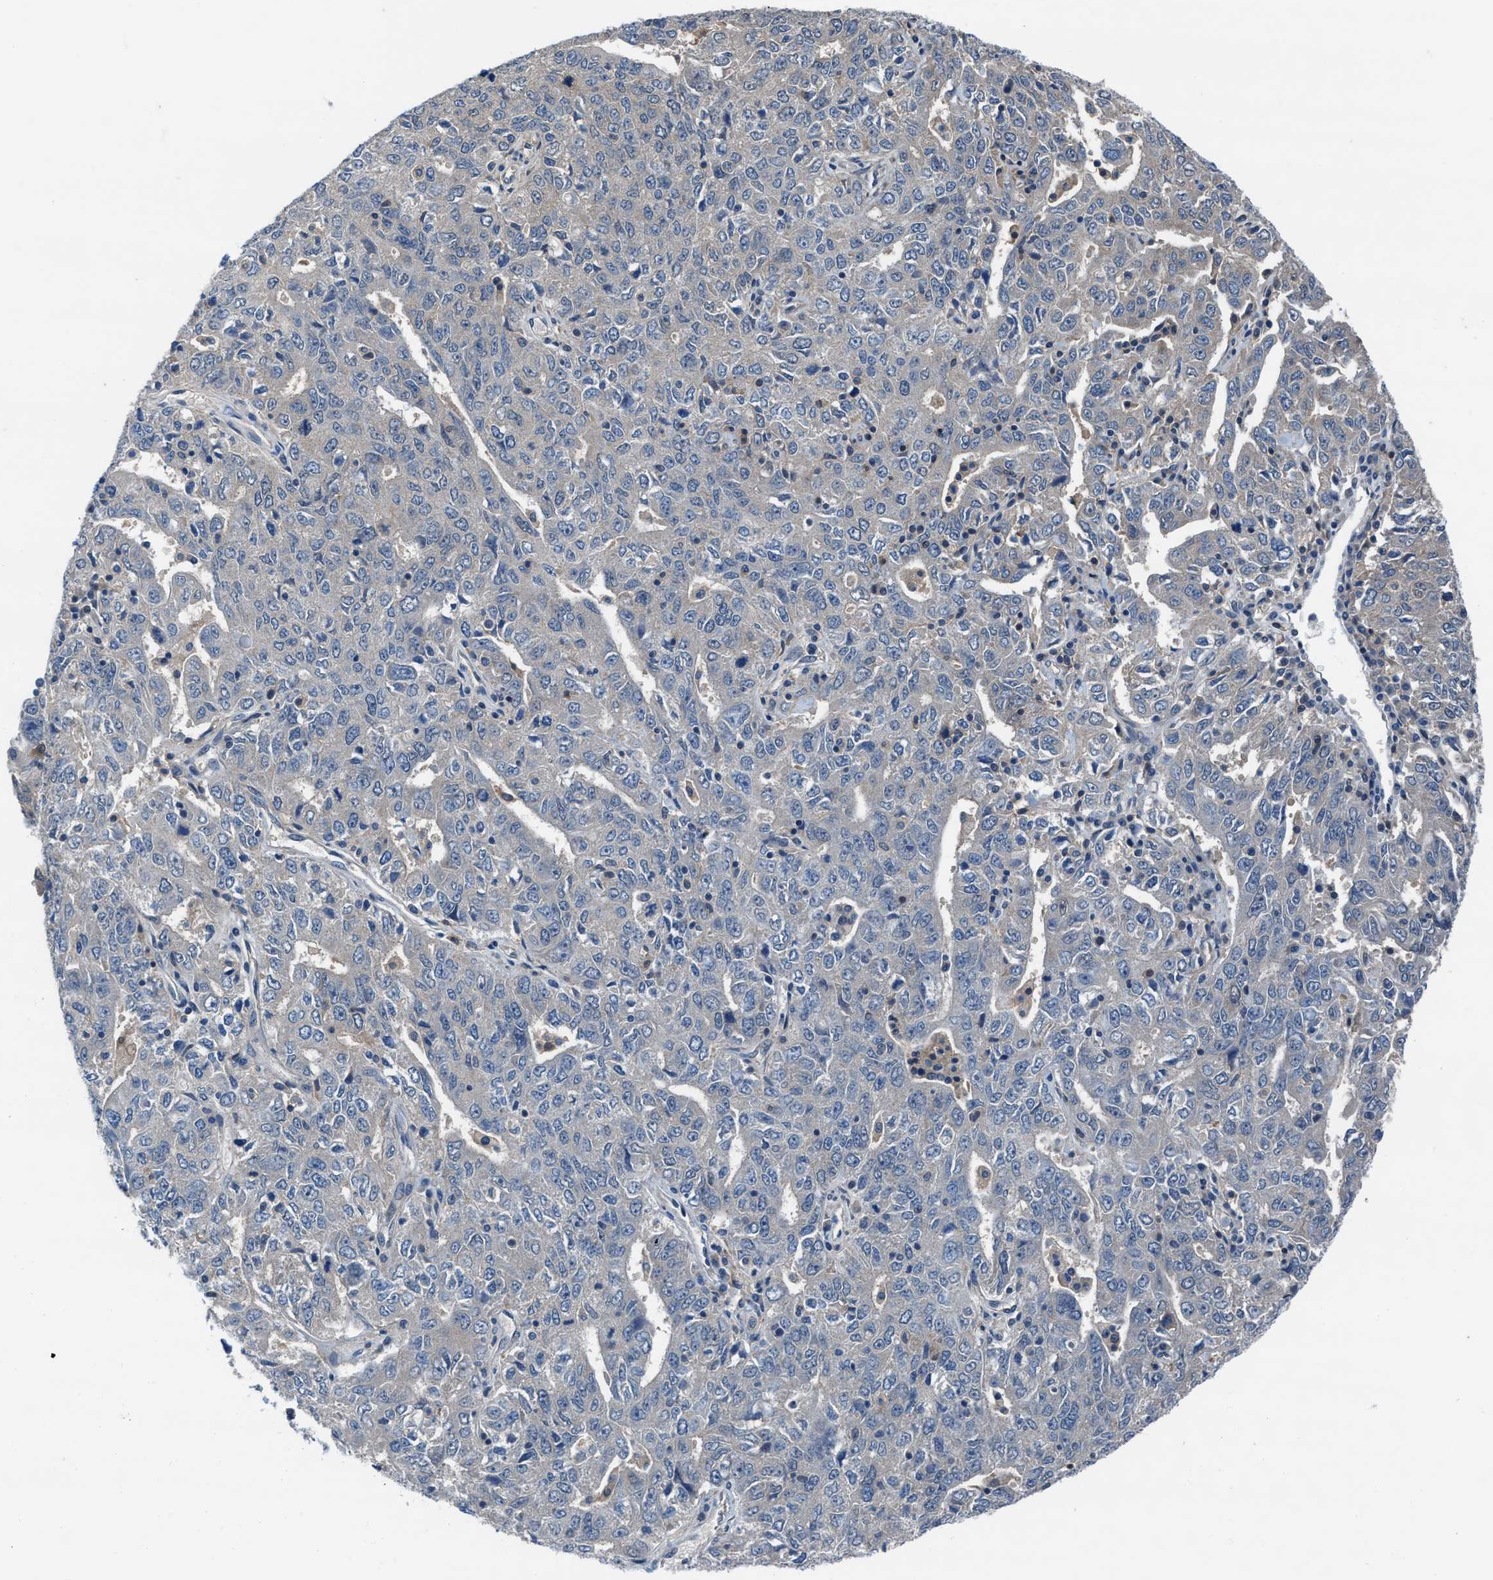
{"staining": {"intensity": "negative", "quantity": "none", "location": "none"}, "tissue": "ovarian cancer", "cell_type": "Tumor cells", "image_type": "cancer", "snomed": [{"axis": "morphology", "description": "Carcinoma, endometroid"}, {"axis": "topography", "description": "Ovary"}], "caption": "High magnification brightfield microscopy of ovarian cancer stained with DAB (brown) and counterstained with hematoxylin (blue): tumor cells show no significant expression.", "gene": "NUDT5", "patient": {"sex": "female", "age": 62}}